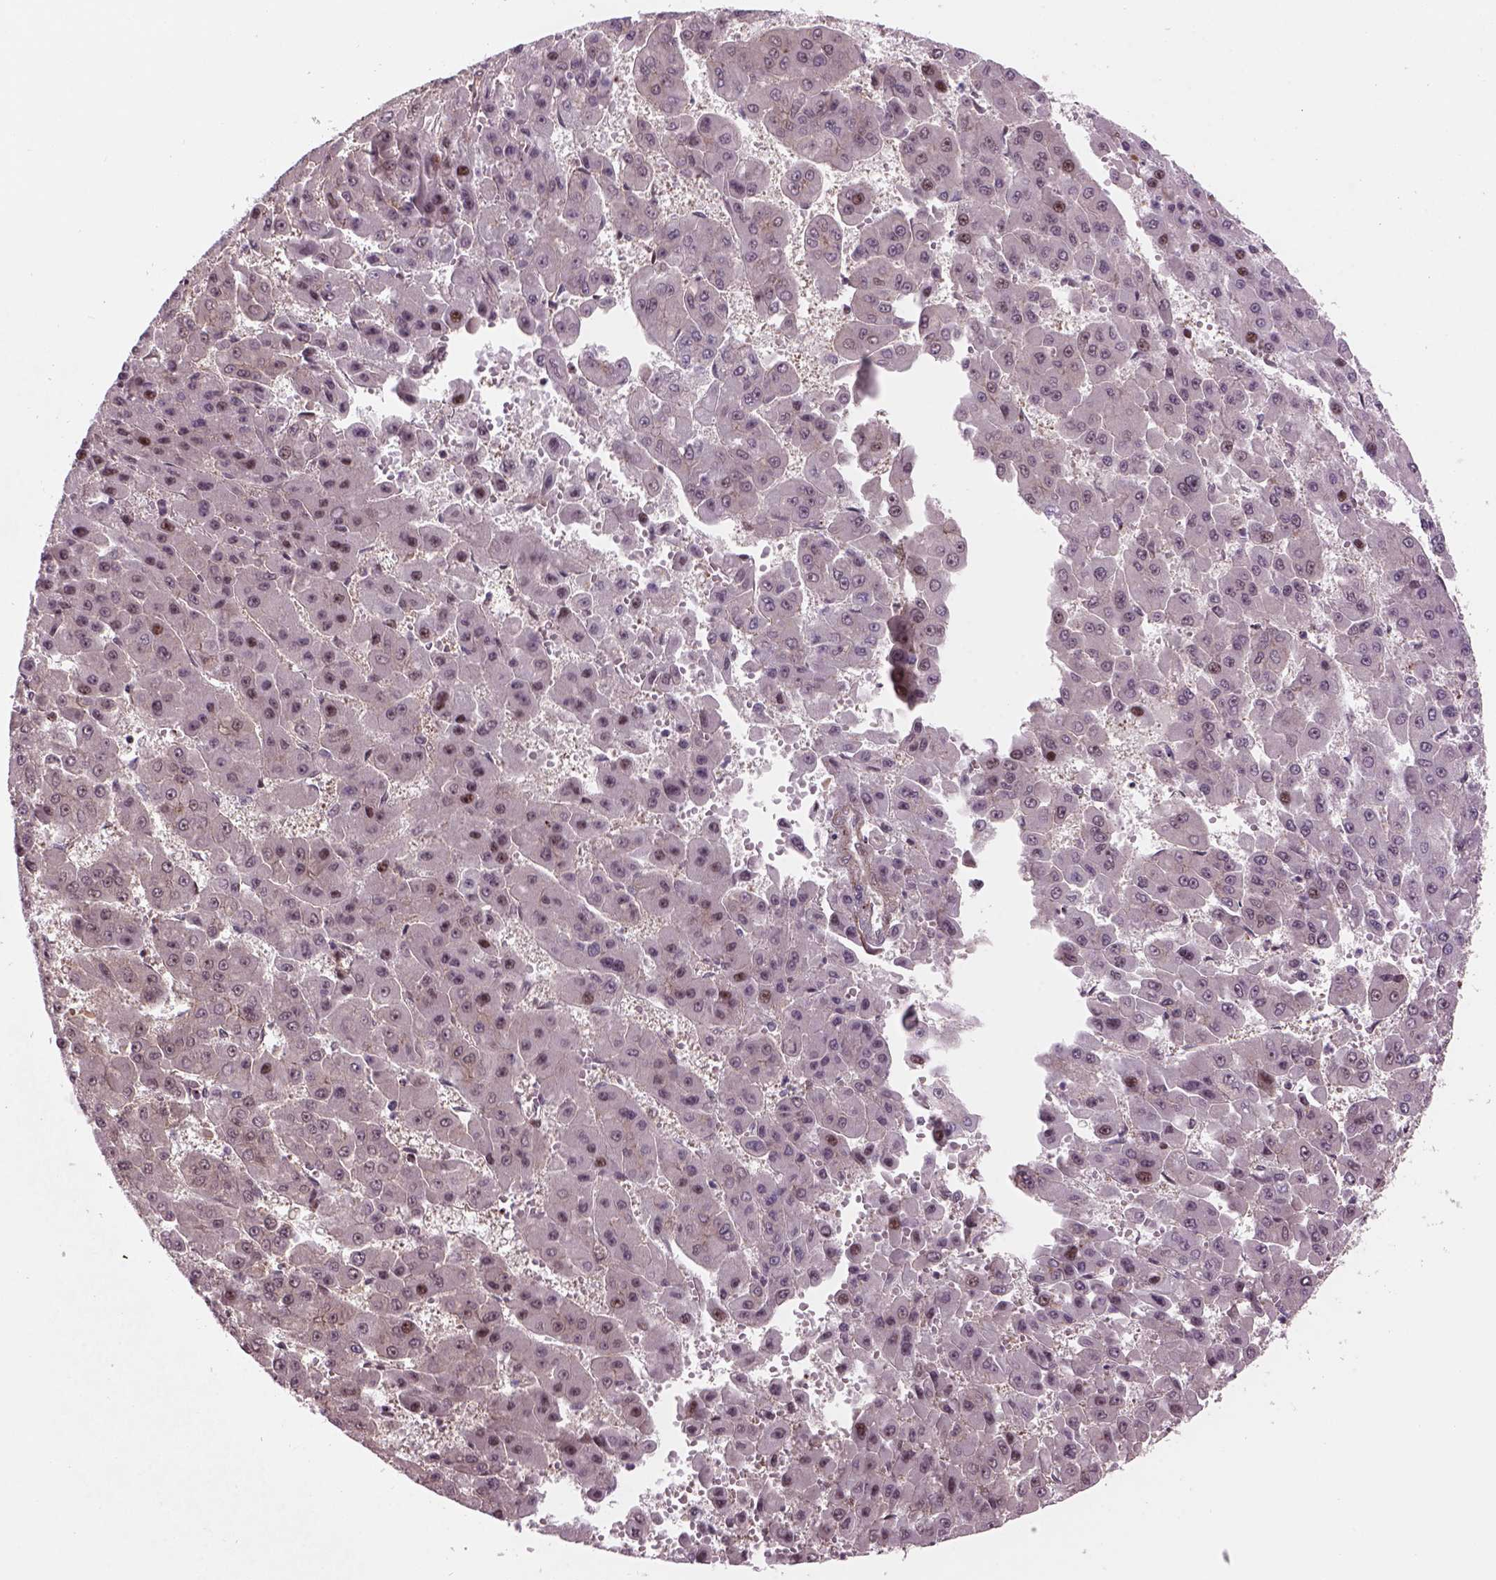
{"staining": {"intensity": "moderate", "quantity": "<25%", "location": "cytoplasmic/membranous,nuclear"}, "tissue": "liver cancer", "cell_type": "Tumor cells", "image_type": "cancer", "snomed": [{"axis": "morphology", "description": "Carcinoma, Hepatocellular, NOS"}, {"axis": "topography", "description": "Liver"}], "caption": "Moderate cytoplasmic/membranous and nuclear protein positivity is present in approximately <25% of tumor cells in liver cancer (hepatocellular carcinoma).", "gene": "PSMD11", "patient": {"sex": "male", "age": 78}}